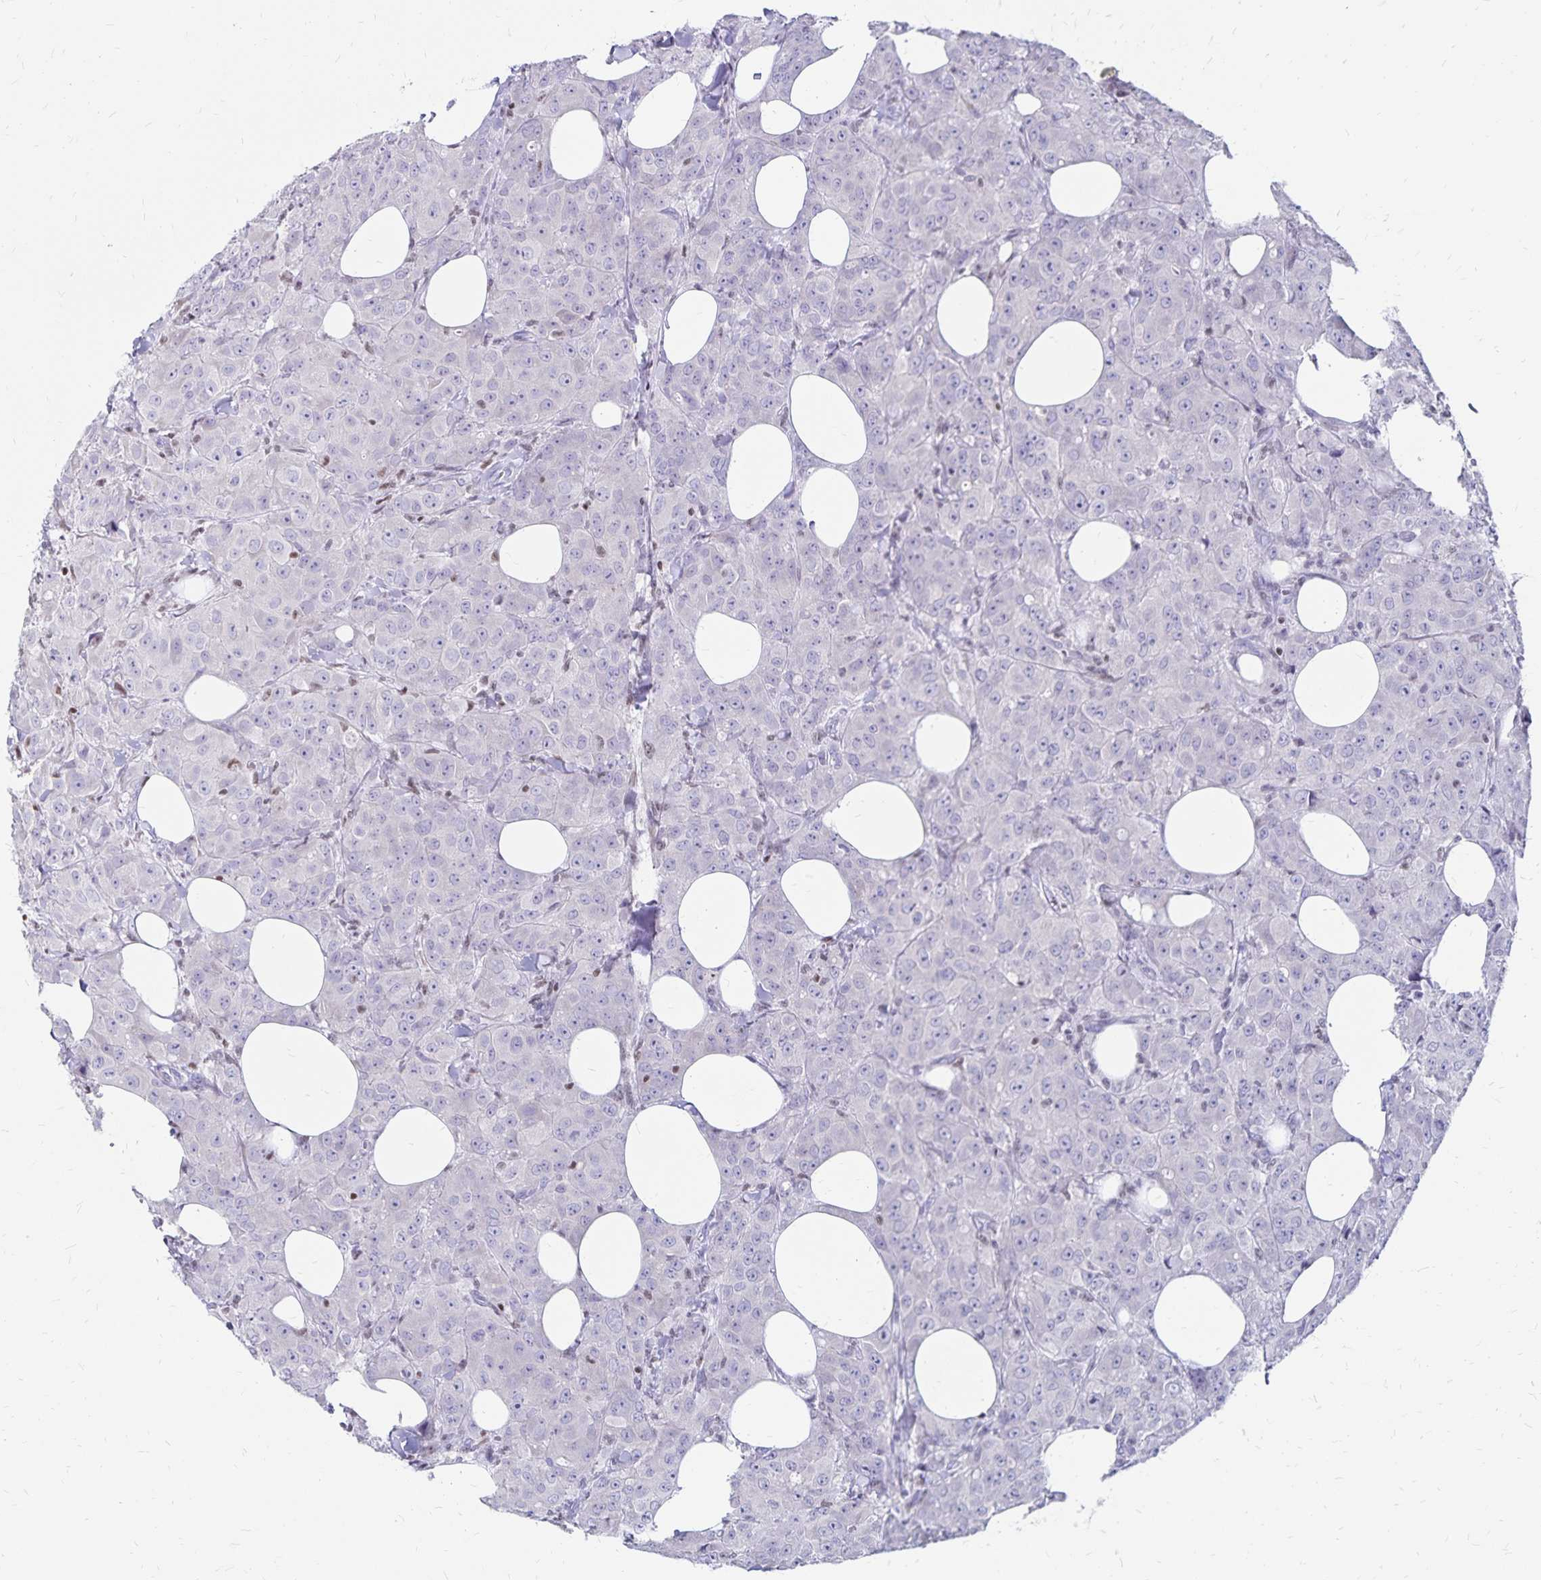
{"staining": {"intensity": "negative", "quantity": "none", "location": "none"}, "tissue": "breast cancer", "cell_type": "Tumor cells", "image_type": "cancer", "snomed": [{"axis": "morphology", "description": "Normal tissue, NOS"}, {"axis": "morphology", "description": "Duct carcinoma"}, {"axis": "topography", "description": "Breast"}], "caption": "There is no significant staining in tumor cells of invasive ductal carcinoma (breast). (IHC, brightfield microscopy, high magnification).", "gene": "IKZF1", "patient": {"sex": "female", "age": 43}}